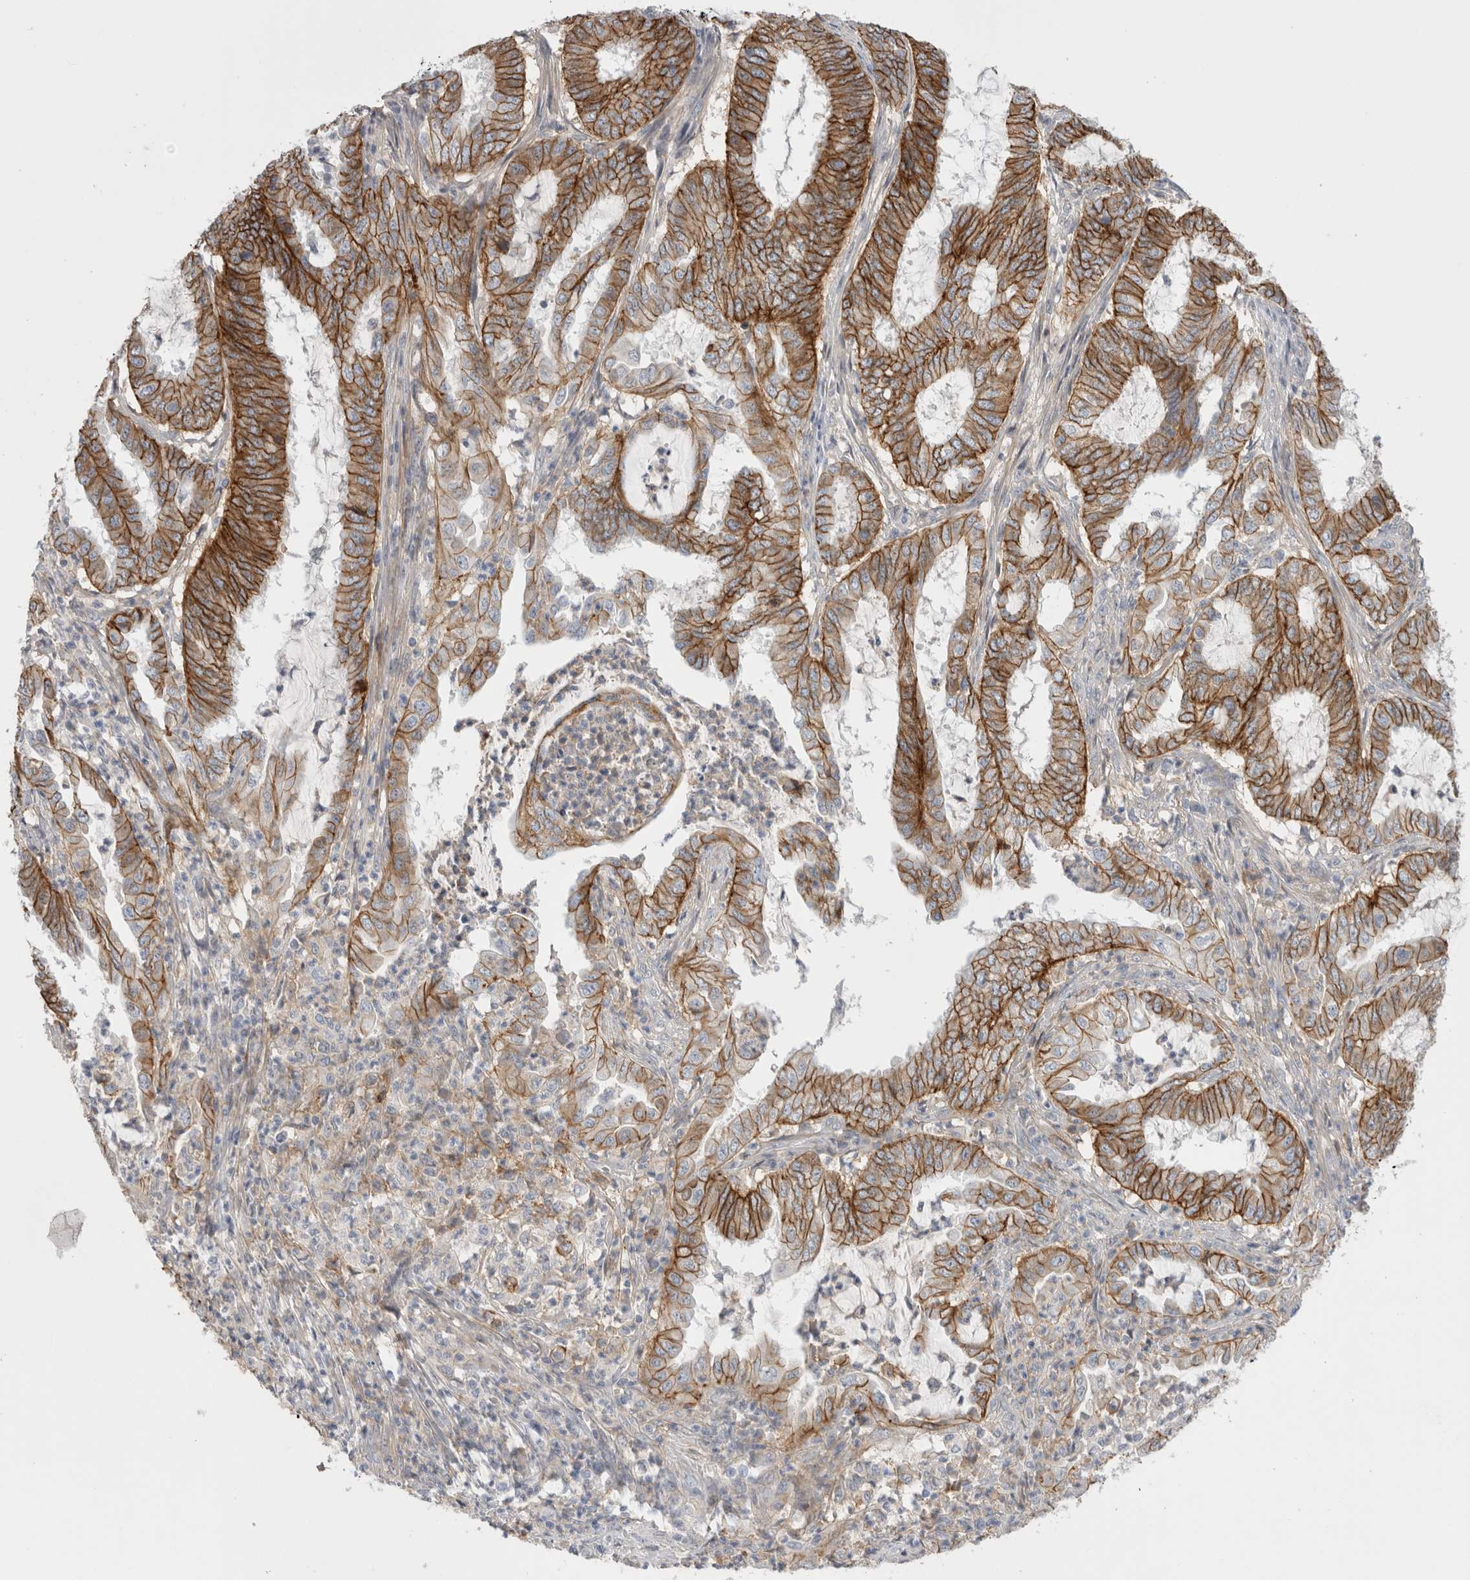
{"staining": {"intensity": "moderate", "quantity": ">75%", "location": "cytoplasmic/membranous"}, "tissue": "endometrial cancer", "cell_type": "Tumor cells", "image_type": "cancer", "snomed": [{"axis": "morphology", "description": "Adenocarcinoma, NOS"}, {"axis": "topography", "description": "Endometrium"}], "caption": "Immunohistochemistry histopathology image of adenocarcinoma (endometrial) stained for a protein (brown), which exhibits medium levels of moderate cytoplasmic/membranous positivity in approximately >75% of tumor cells.", "gene": "VANGL1", "patient": {"sex": "female", "age": 51}}